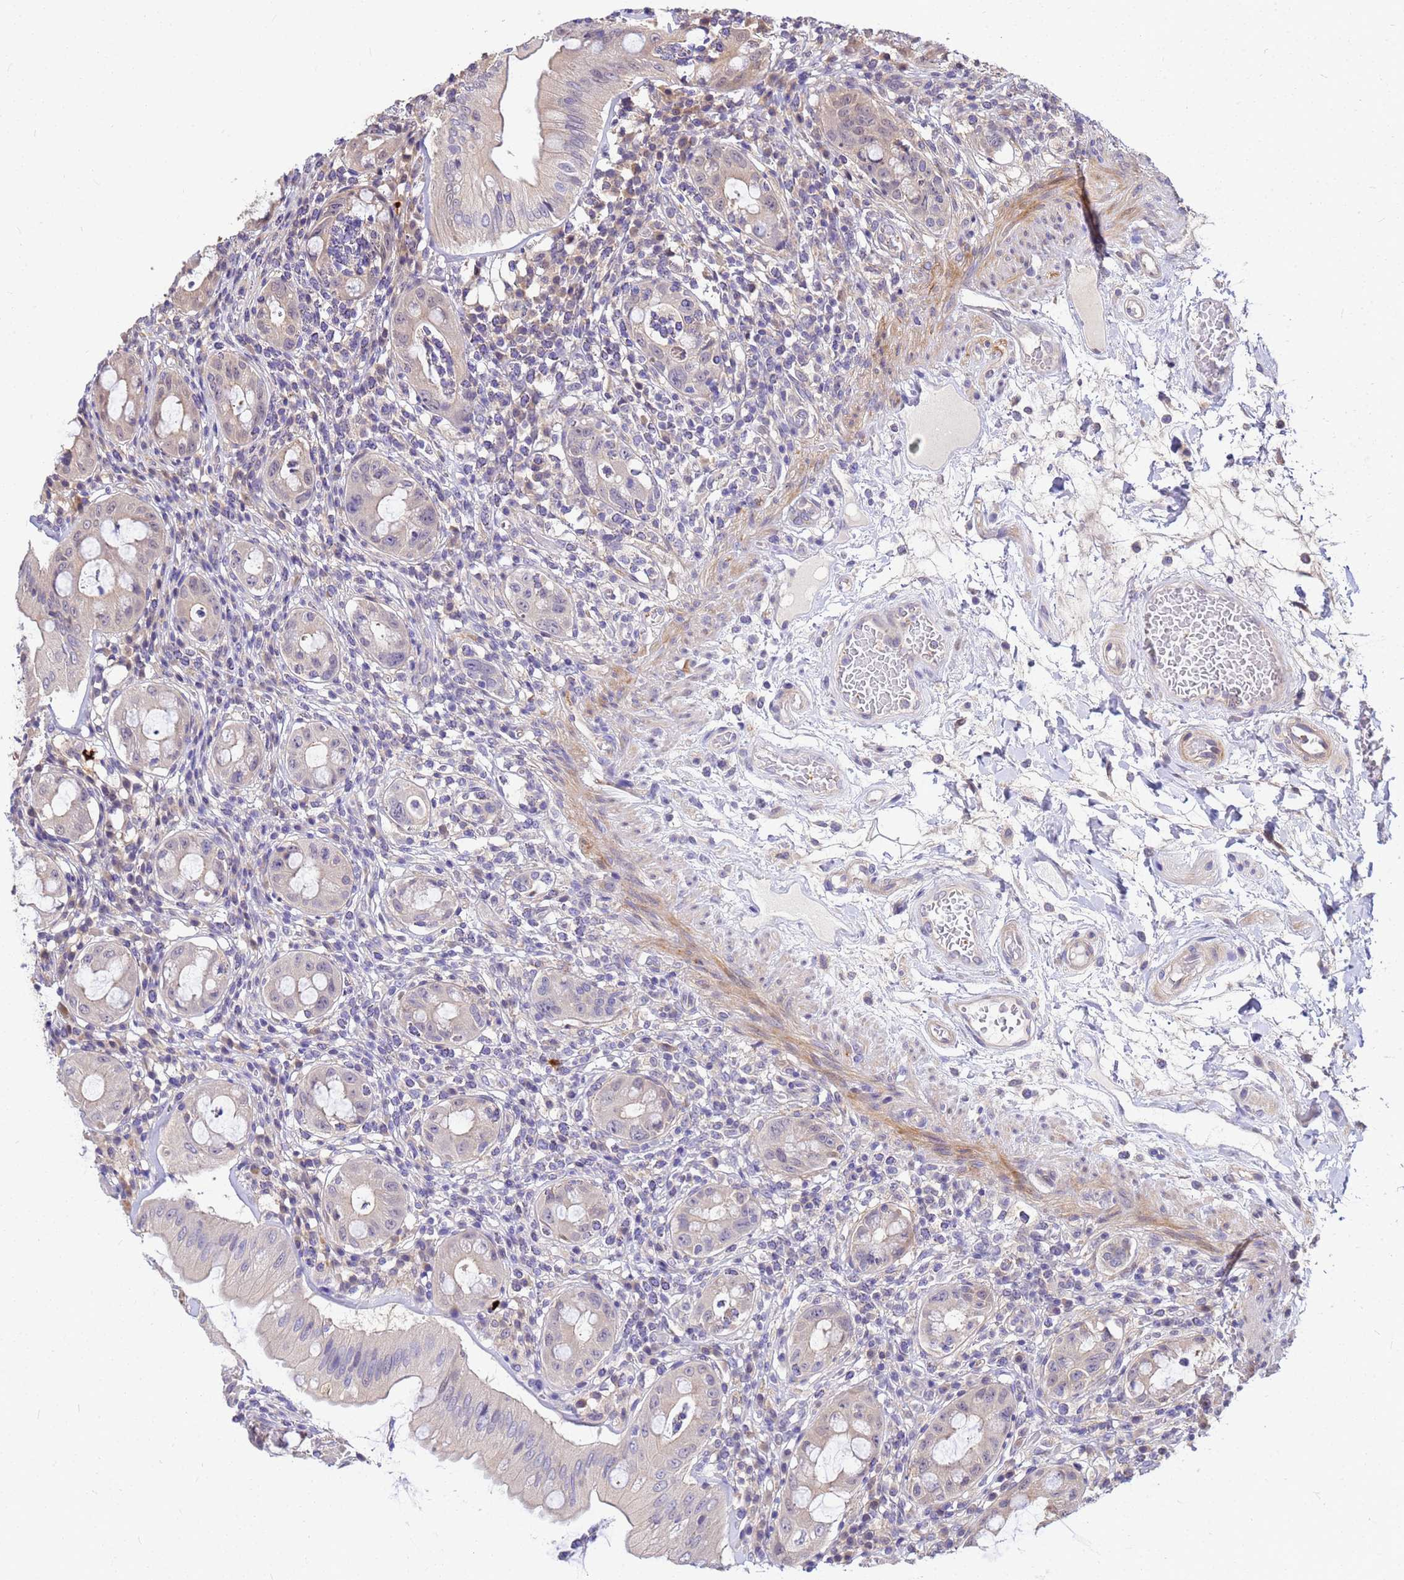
{"staining": {"intensity": "moderate", "quantity": "25%-75%", "location": "cytoplasmic/membranous"}, "tissue": "rectum", "cell_type": "Glandular cells", "image_type": "normal", "snomed": [{"axis": "morphology", "description": "Normal tissue, NOS"}, {"axis": "topography", "description": "Rectum"}], "caption": "A histopathology image of human rectum stained for a protein displays moderate cytoplasmic/membranous brown staining in glandular cells. (Brightfield microscopy of DAB IHC at high magnification).", "gene": "DUS4L", "patient": {"sex": "female", "age": 57}}